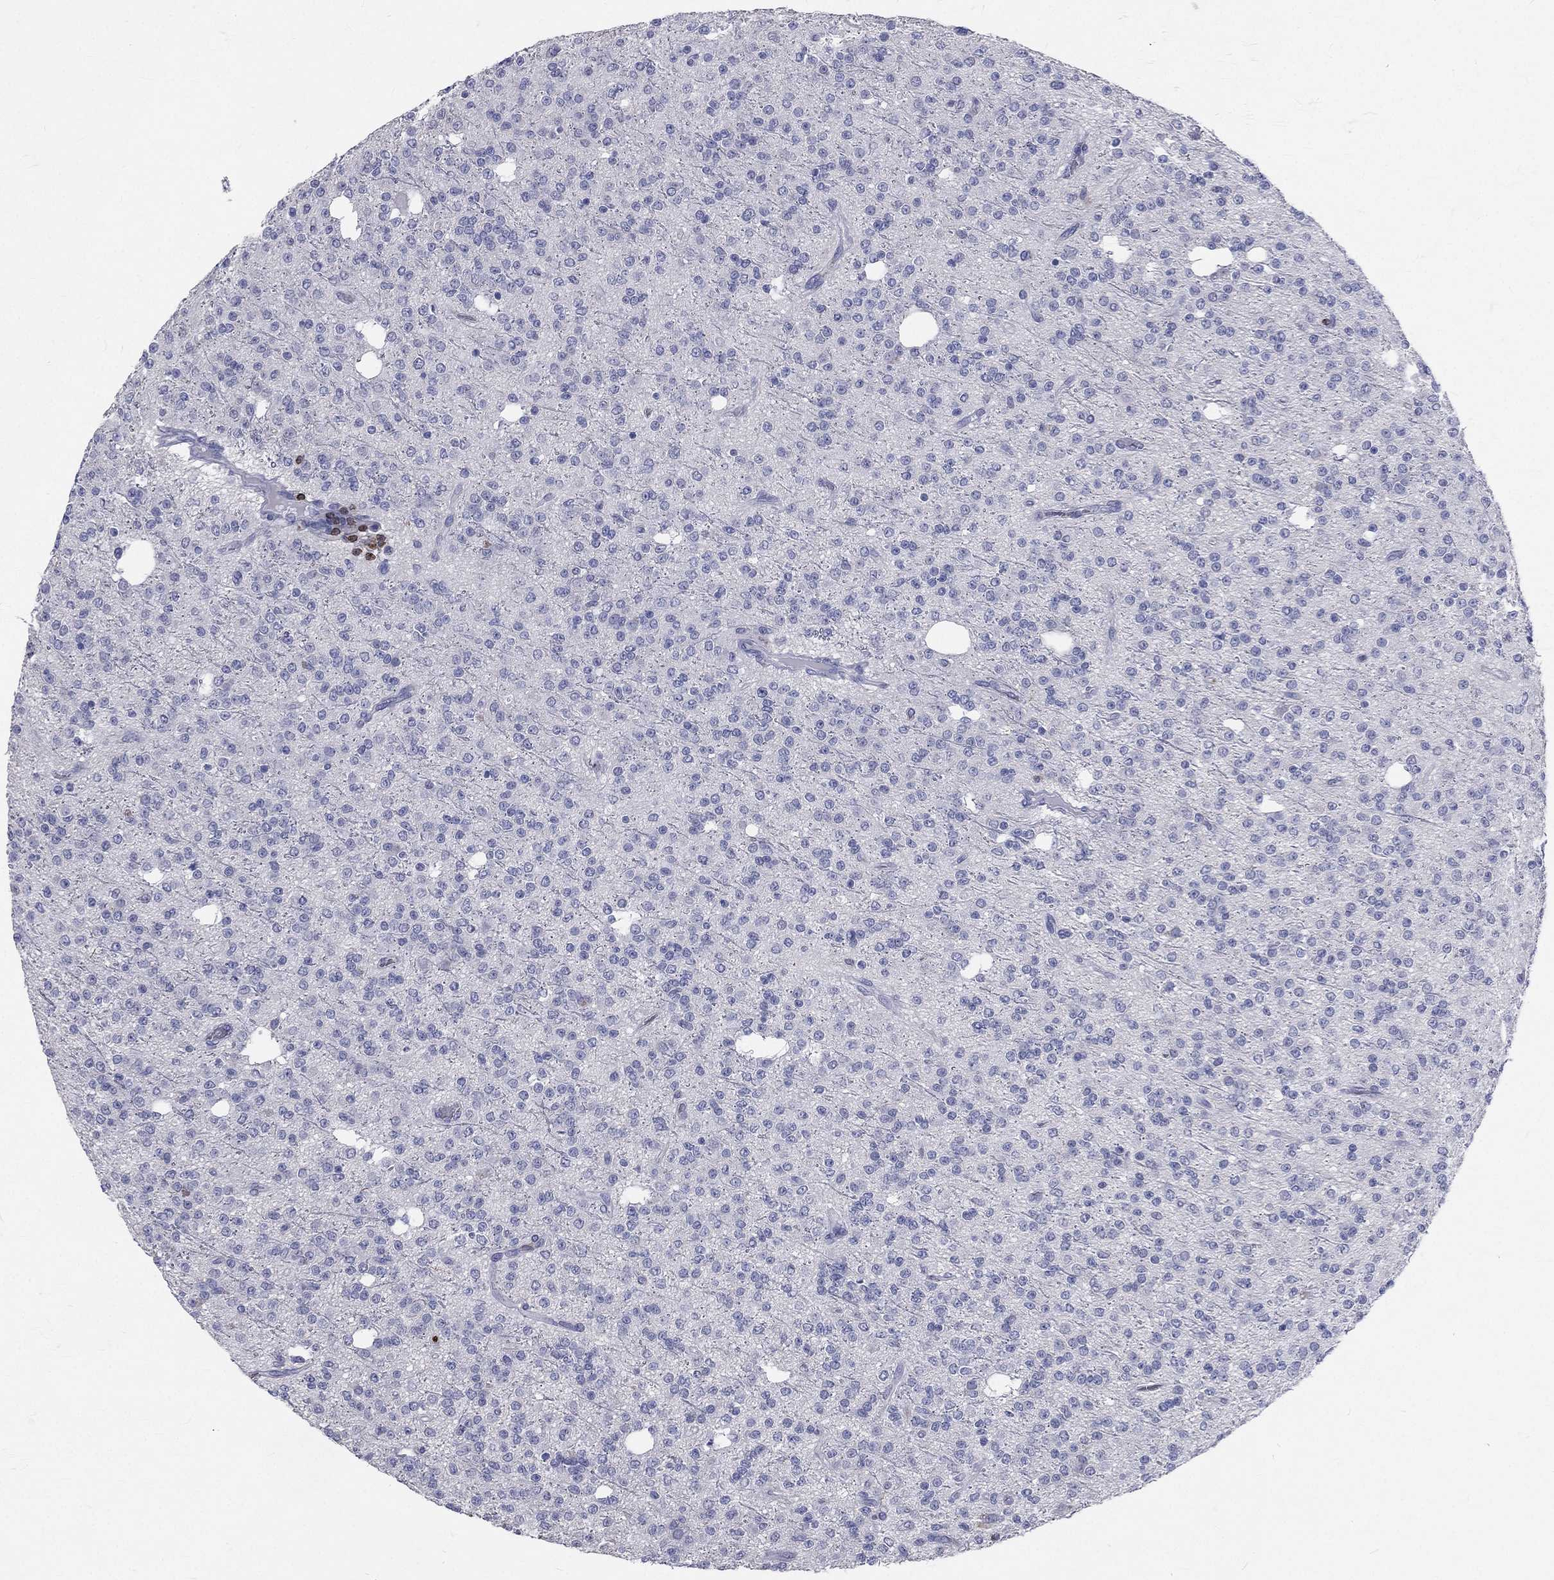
{"staining": {"intensity": "negative", "quantity": "none", "location": "none"}, "tissue": "glioma", "cell_type": "Tumor cells", "image_type": "cancer", "snomed": [{"axis": "morphology", "description": "Glioma, malignant, Low grade"}, {"axis": "topography", "description": "Brain"}], "caption": "Malignant glioma (low-grade) was stained to show a protein in brown. There is no significant positivity in tumor cells.", "gene": "CTSW", "patient": {"sex": "male", "age": 27}}